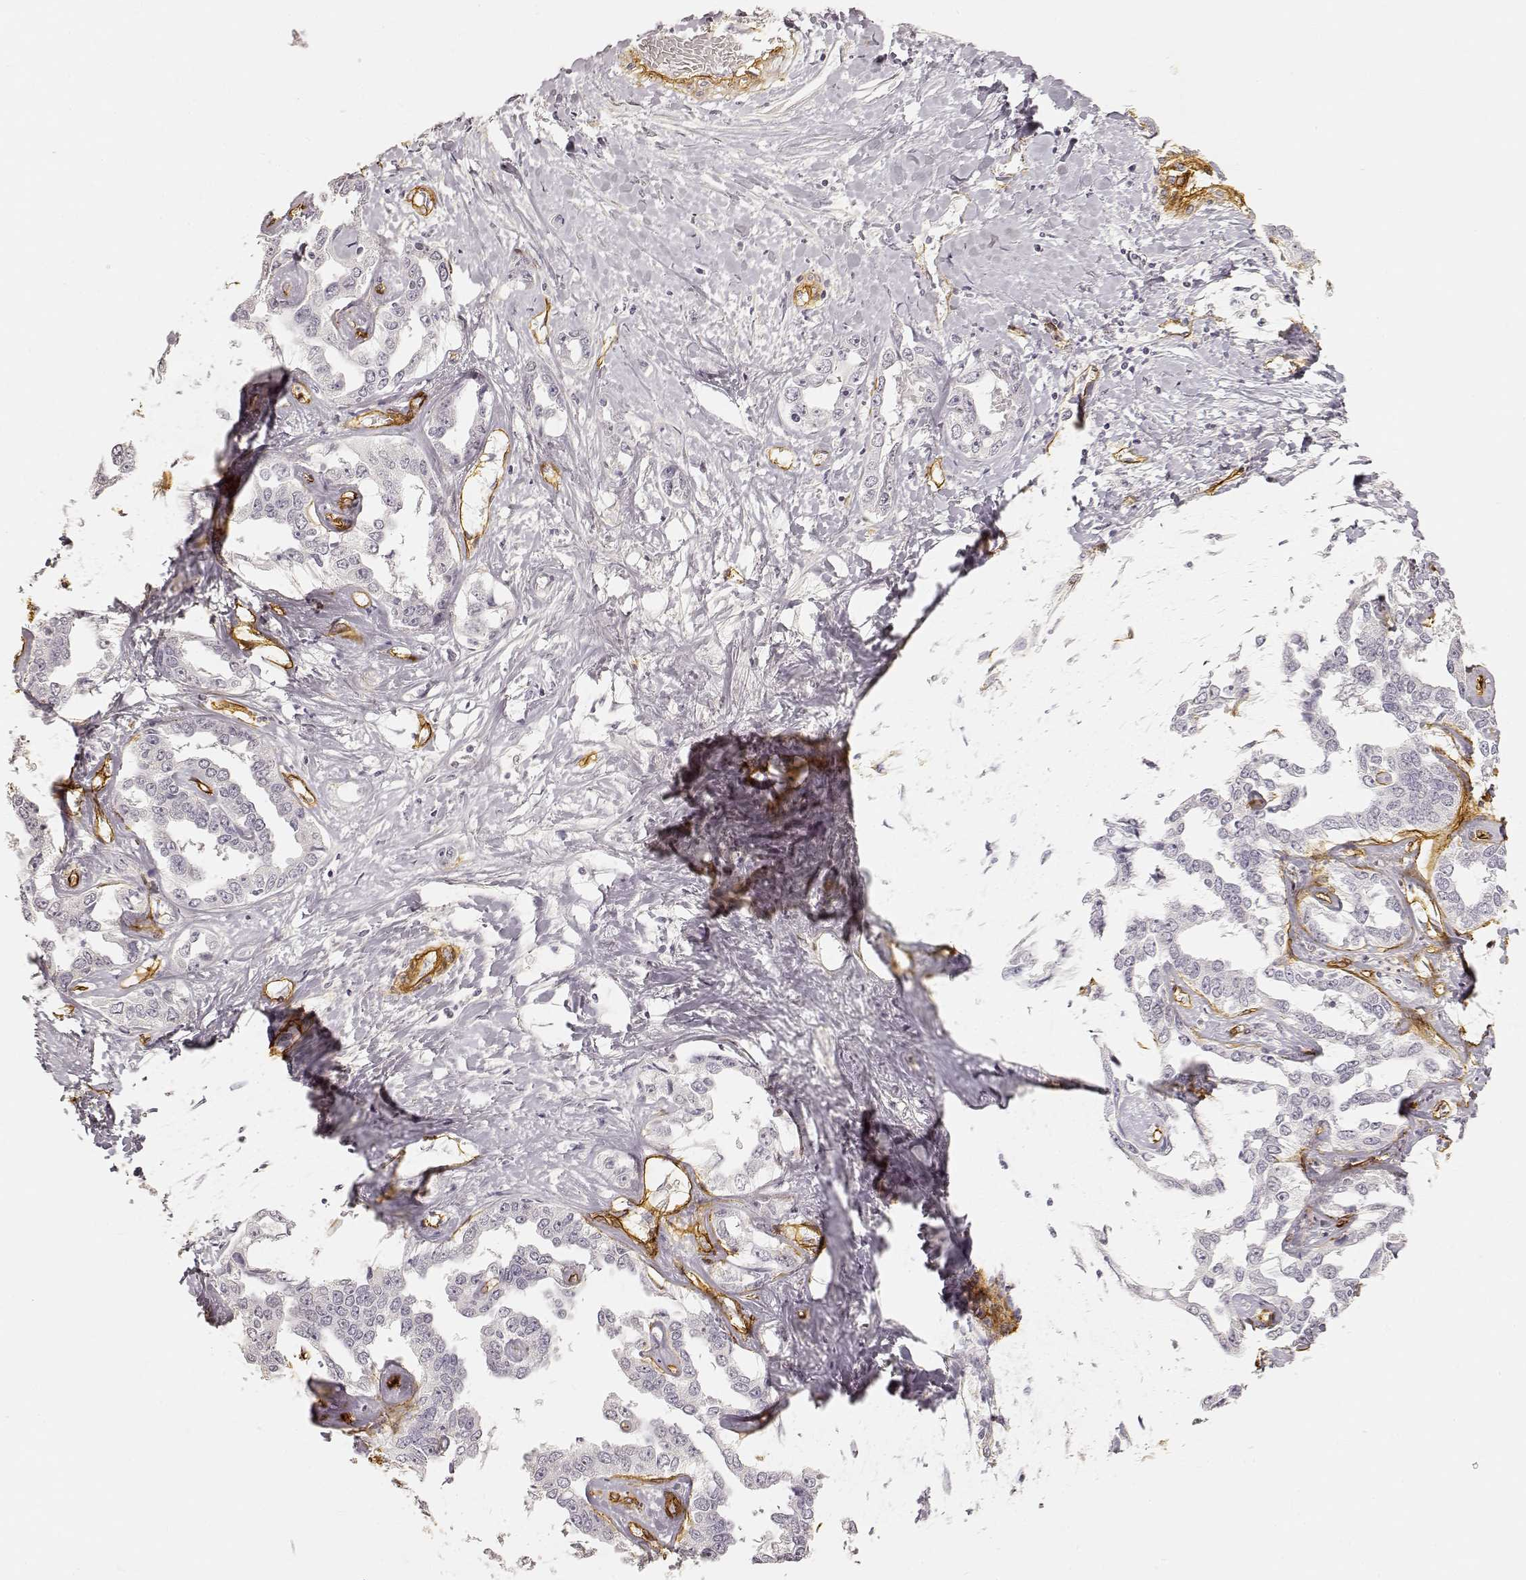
{"staining": {"intensity": "negative", "quantity": "none", "location": "none"}, "tissue": "liver cancer", "cell_type": "Tumor cells", "image_type": "cancer", "snomed": [{"axis": "morphology", "description": "Cholangiocarcinoma"}, {"axis": "topography", "description": "Liver"}], "caption": "This is an immunohistochemistry micrograph of liver cholangiocarcinoma. There is no positivity in tumor cells.", "gene": "LAMA4", "patient": {"sex": "male", "age": 59}}